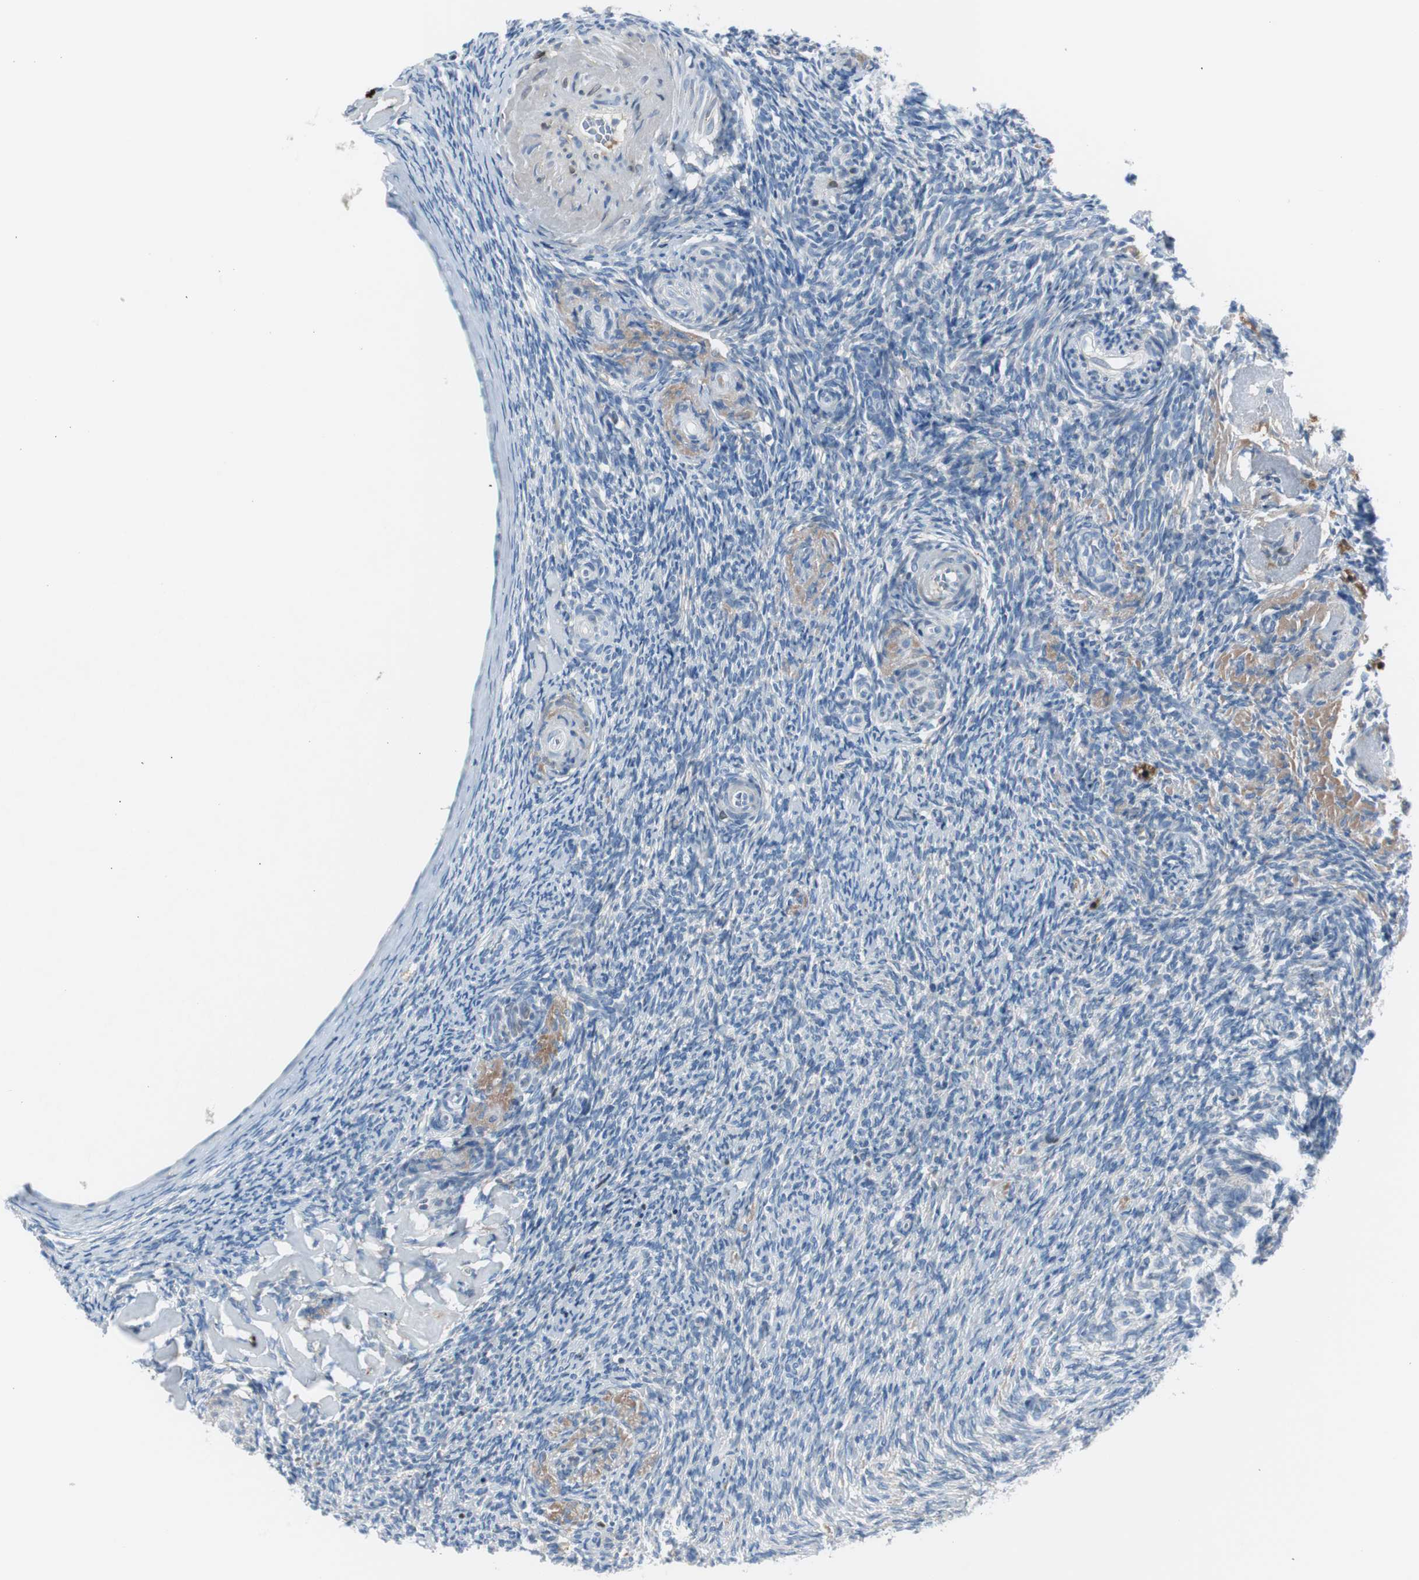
{"staining": {"intensity": "negative", "quantity": "none", "location": "none"}, "tissue": "ovary", "cell_type": "Ovarian stroma cells", "image_type": "normal", "snomed": [{"axis": "morphology", "description": "Normal tissue, NOS"}, {"axis": "topography", "description": "Ovary"}], "caption": "Photomicrograph shows no protein positivity in ovarian stroma cells of normal ovary.", "gene": "SERPINF1", "patient": {"sex": "female", "age": 60}}